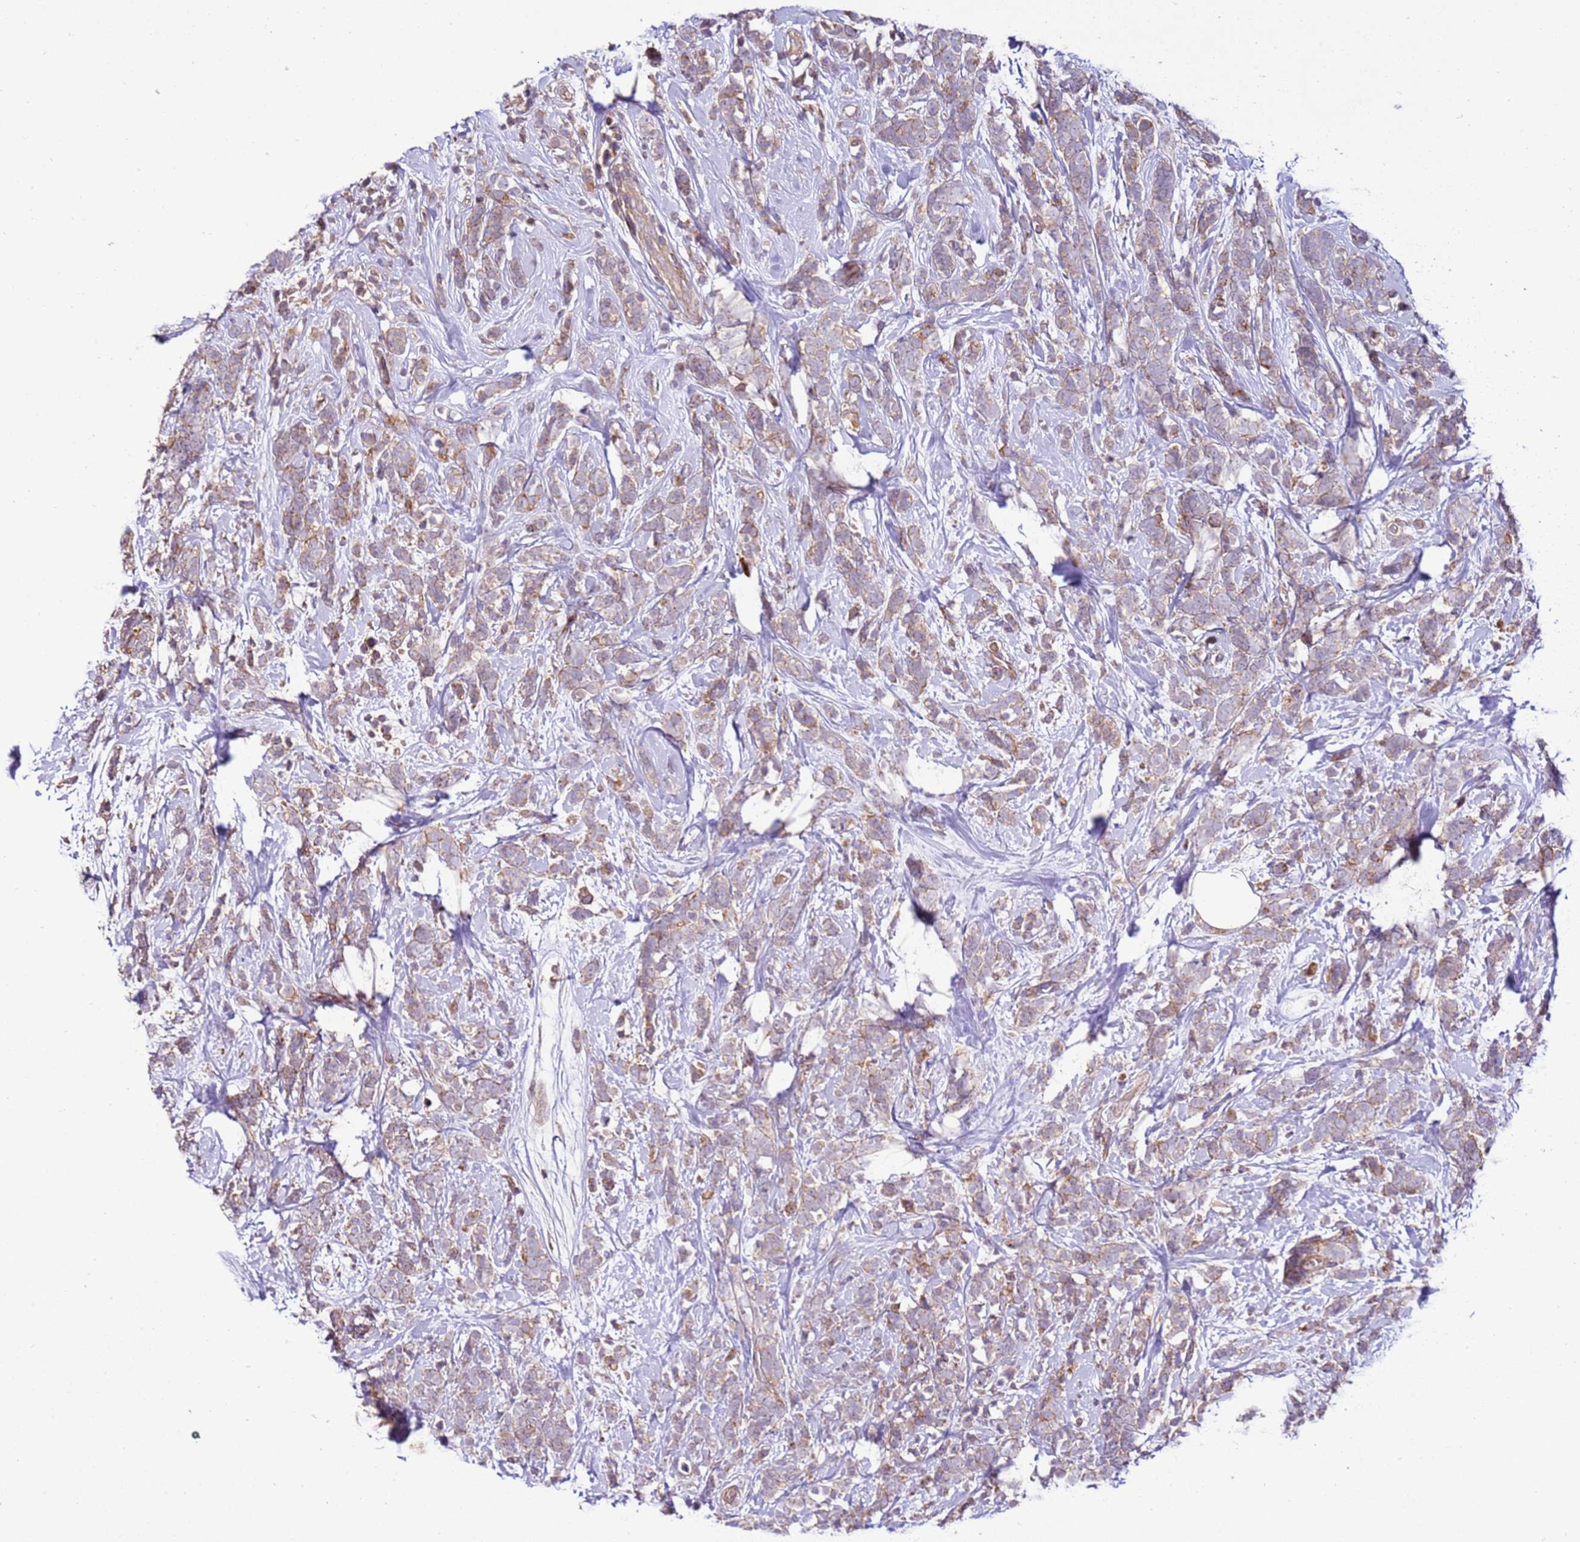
{"staining": {"intensity": "weak", "quantity": "25%-75%", "location": "cytoplasmic/membranous"}, "tissue": "breast cancer", "cell_type": "Tumor cells", "image_type": "cancer", "snomed": [{"axis": "morphology", "description": "Lobular carcinoma"}, {"axis": "topography", "description": "Breast"}], "caption": "Protein analysis of lobular carcinoma (breast) tissue reveals weak cytoplasmic/membranous expression in about 25%-75% of tumor cells.", "gene": "ZNF624", "patient": {"sex": "female", "age": 58}}